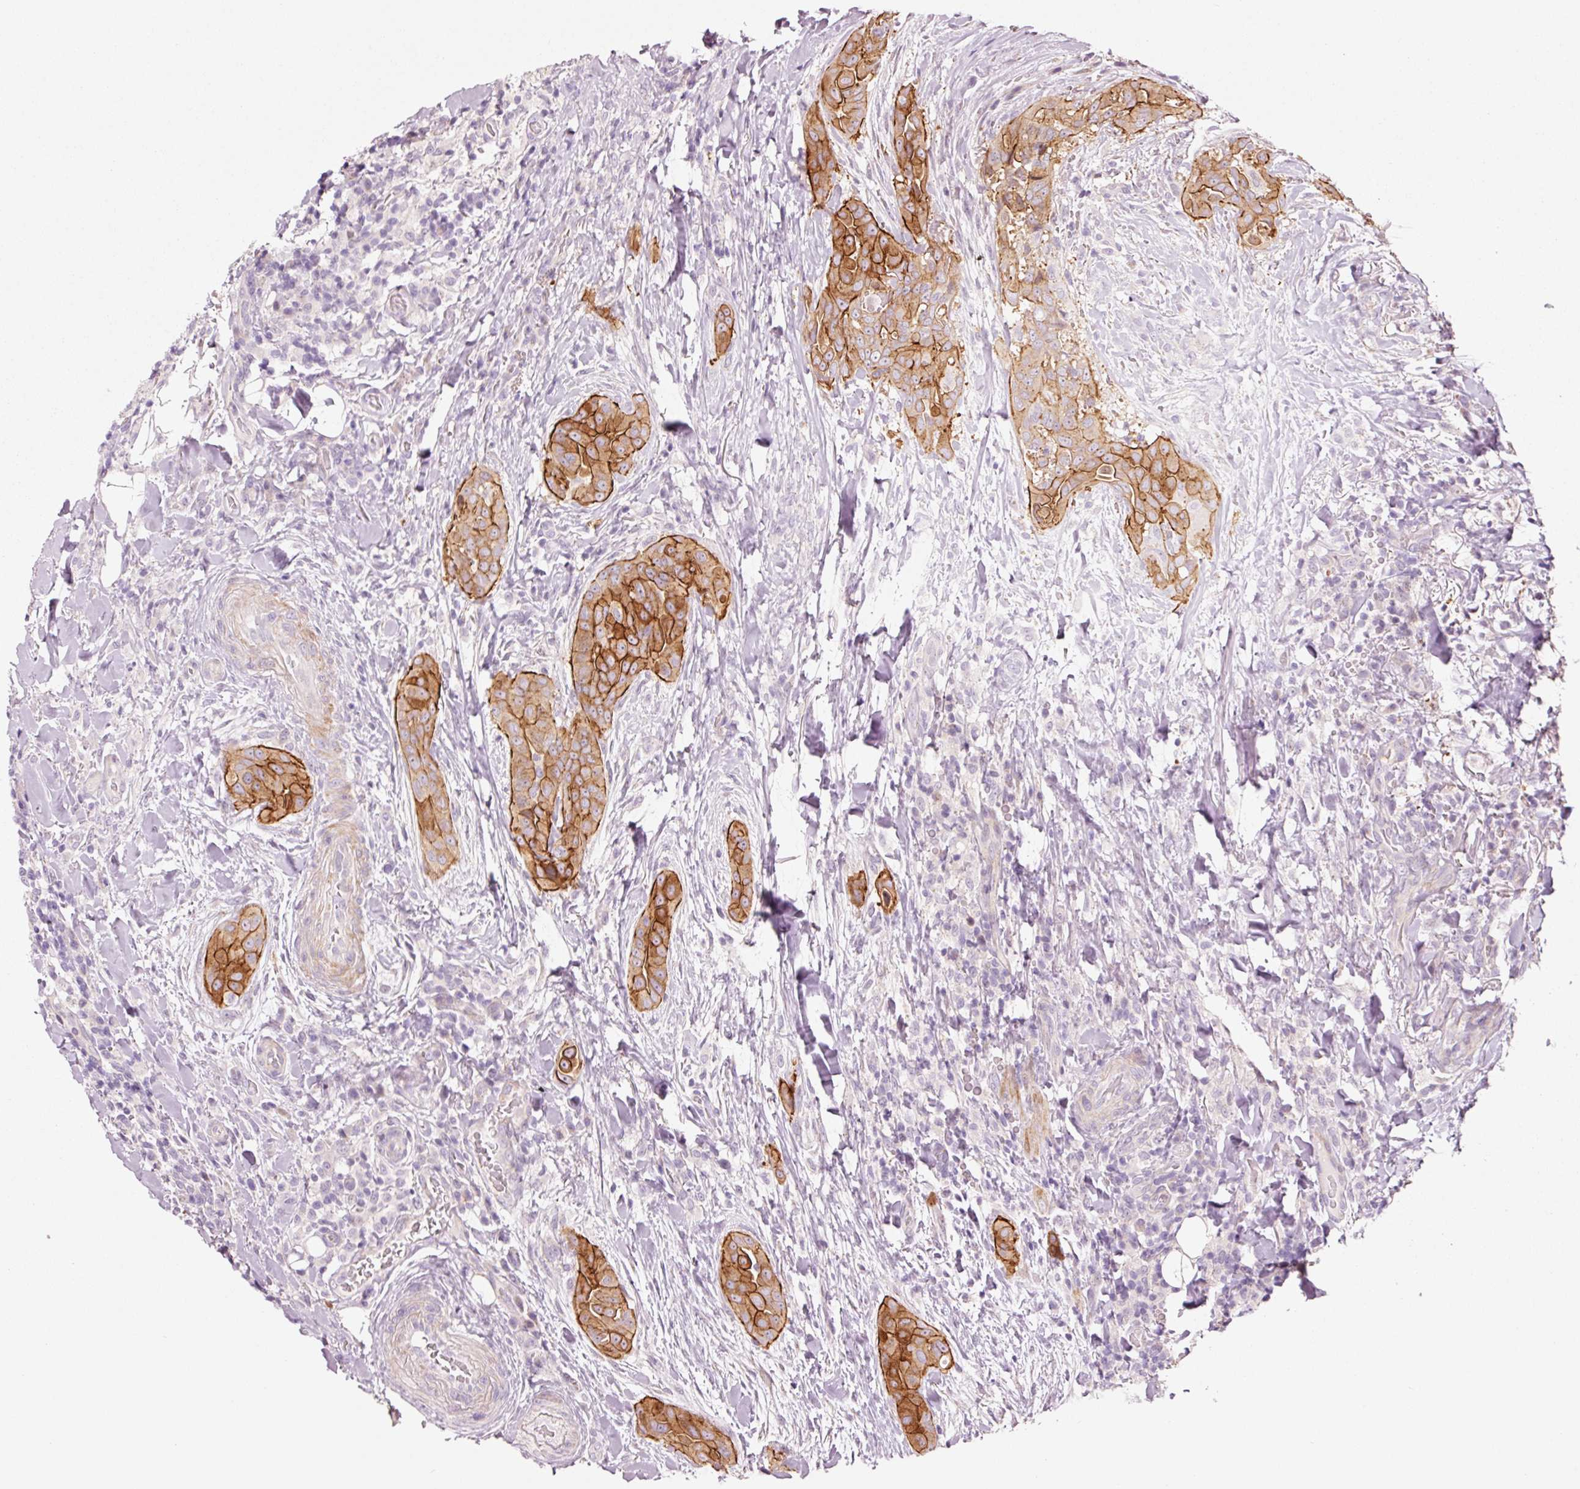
{"staining": {"intensity": "strong", "quantity": ">75%", "location": "cytoplasmic/membranous"}, "tissue": "thyroid cancer", "cell_type": "Tumor cells", "image_type": "cancer", "snomed": [{"axis": "morphology", "description": "Papillary adenocarcinoma, NOS"}, {"axis": "topography", "description": "Thyroid gland"}], "caption": "Protein expression analysis of papillary adenocarcinoma (thyroid) reveals strong cytoplasmic/membranous positivity in about >75% of tumor cells.", "gene": "DAPP1", "patient": {"sex": "male", "age": 61}}